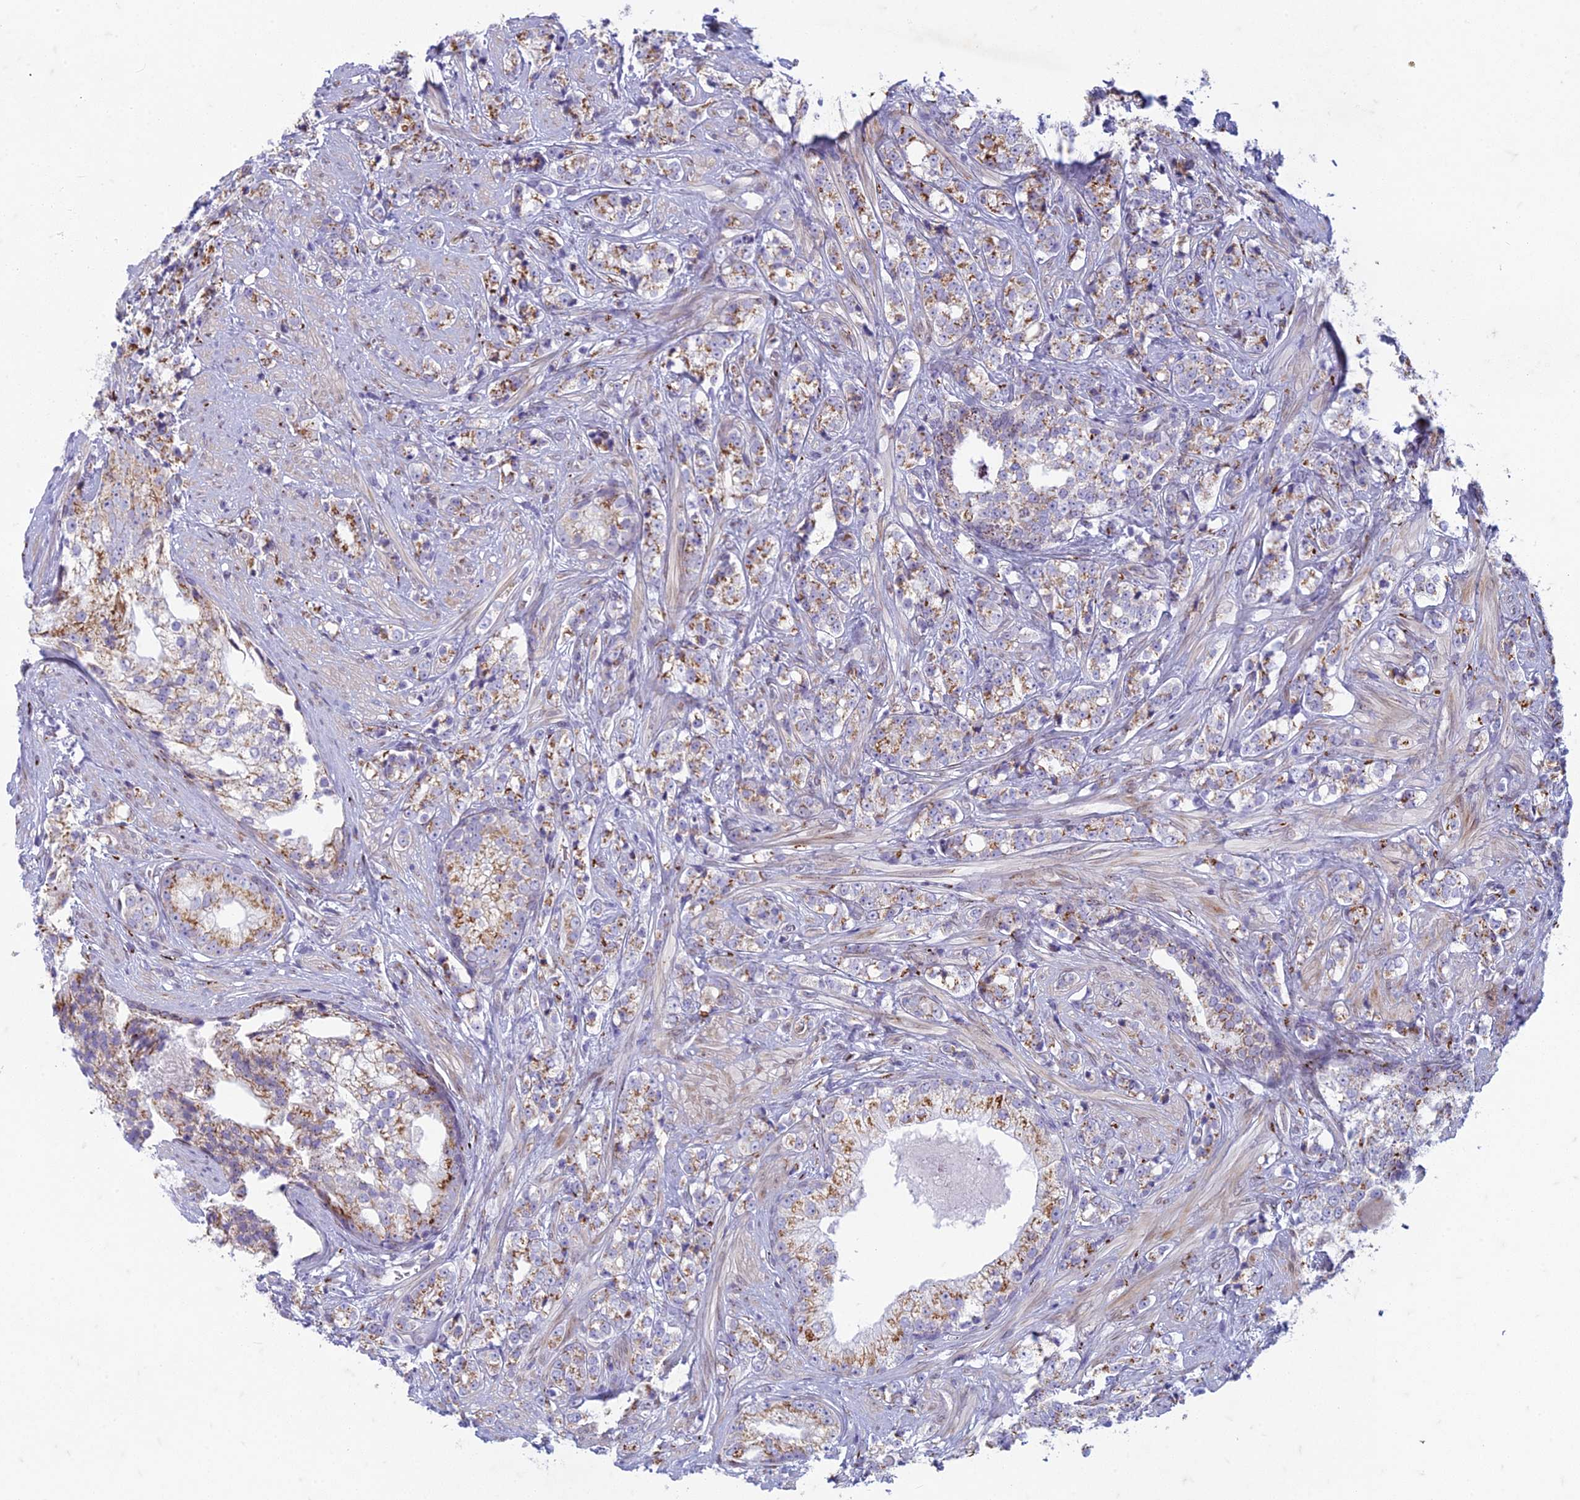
{"staining": {"intensity": "moderate", "quantity": ">75%", "location": "cytoplasmic/membranous"}, "tissue": "prostate cancer", "cell_type": "Tumor cells", "image_type": "cancer", "snomed": [{"axis": "morphology", "description": "Adenocarcinoma, High grade"}, {"axis": "topography", "description": "Prostate"}], "caption": "Prostate cancer stained for a protein (brown) exhibits moderate cytoplasmic/membranous positive positivity in approximately >75% of tumor cells.", "gene": "FAM3C", "patient": {"sex": "male", "age": 69}}